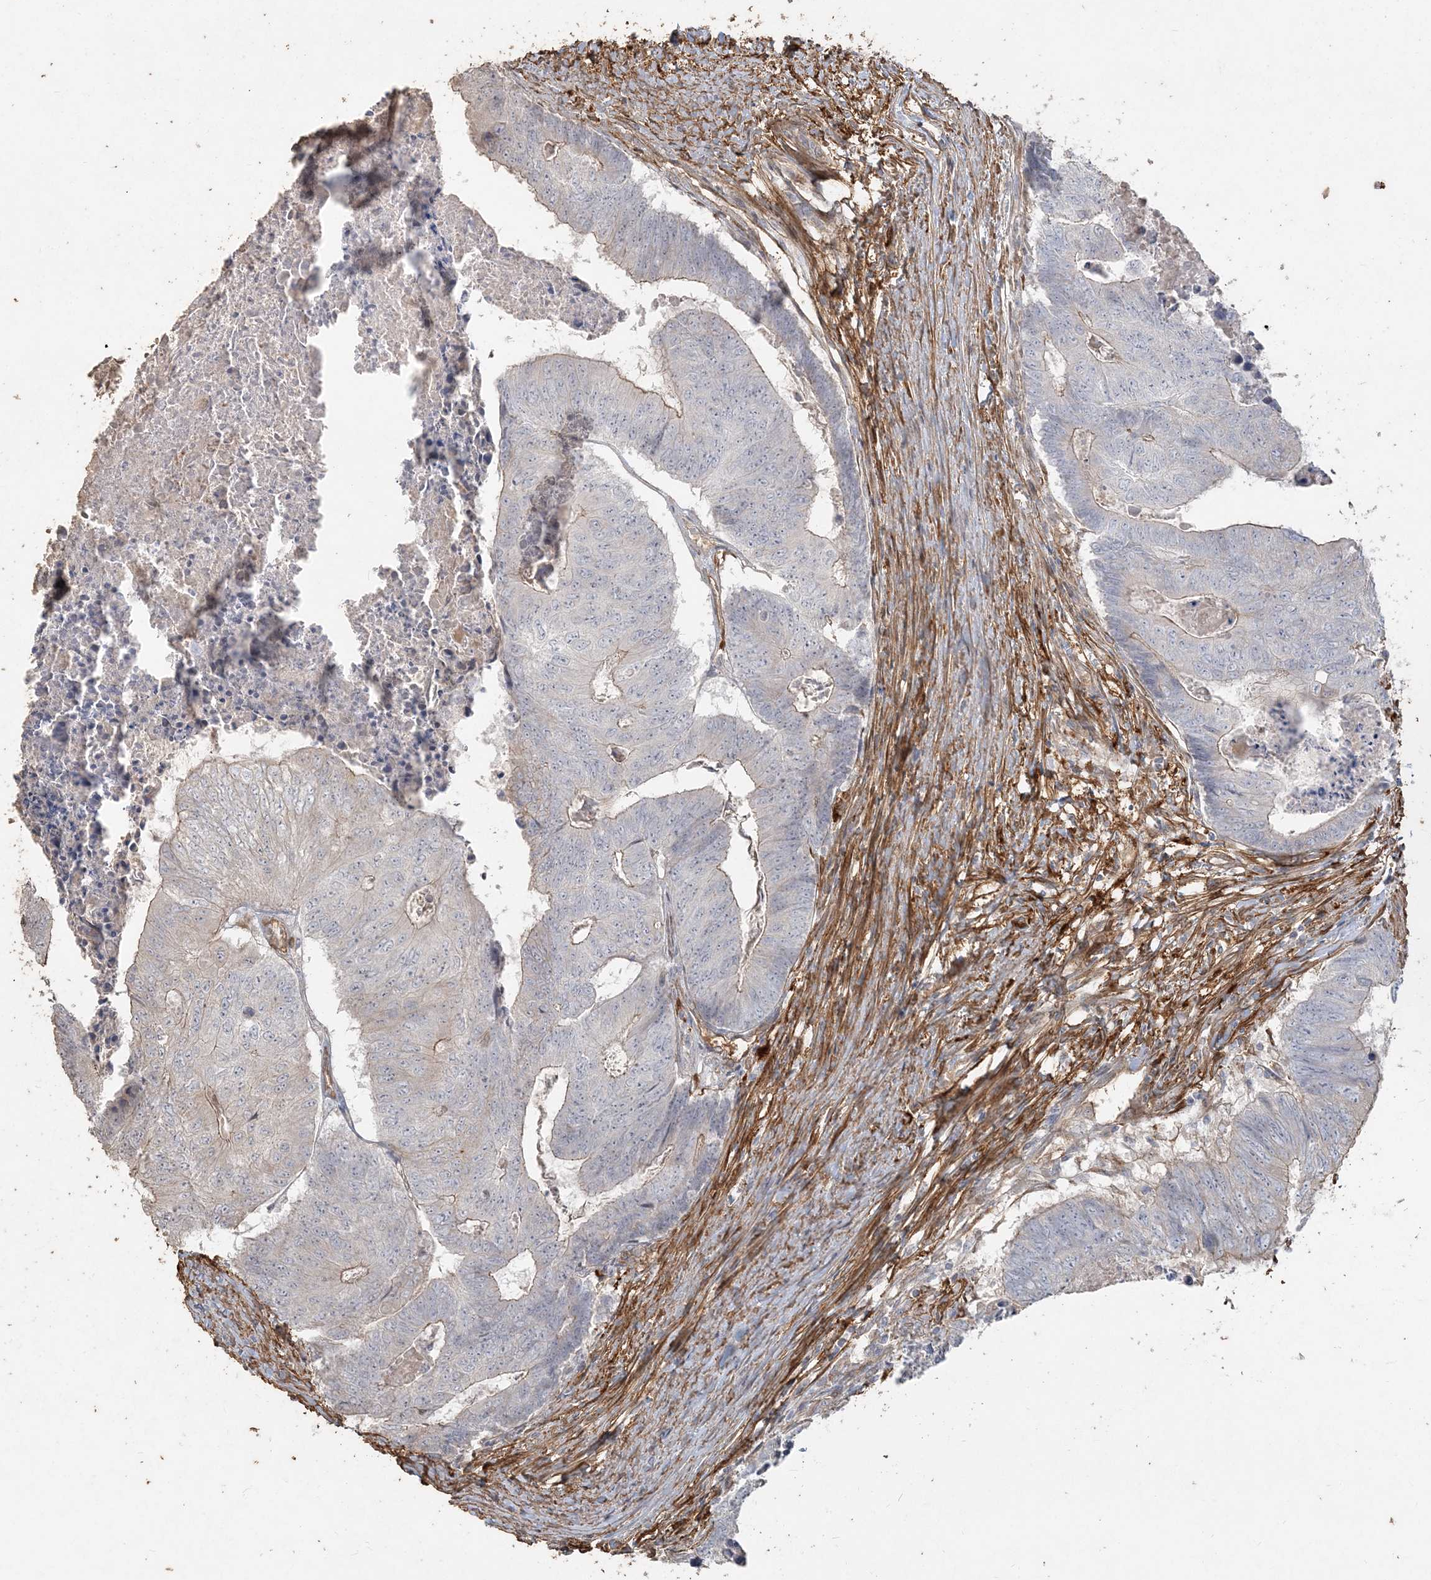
{"staining": {"intensity": "weak", "quantity": "<25%", "location": "cytoplasmic/membranous"}, "tissue": "colorectal cancer", "cell_type": "Tumor cells", "image_type": "cancer", "snomed": [{"axis": "morphology", "description": "Adenocarcinoma, NOS"}, {"axis": "topography", "description": "Colon"}], "caption": "Colorectal cancer was stained to show a protein in brown. There is no significant staining in tumor cells.", "gene": "RNF145", "patient": {"sex": "female", "age": 67}}